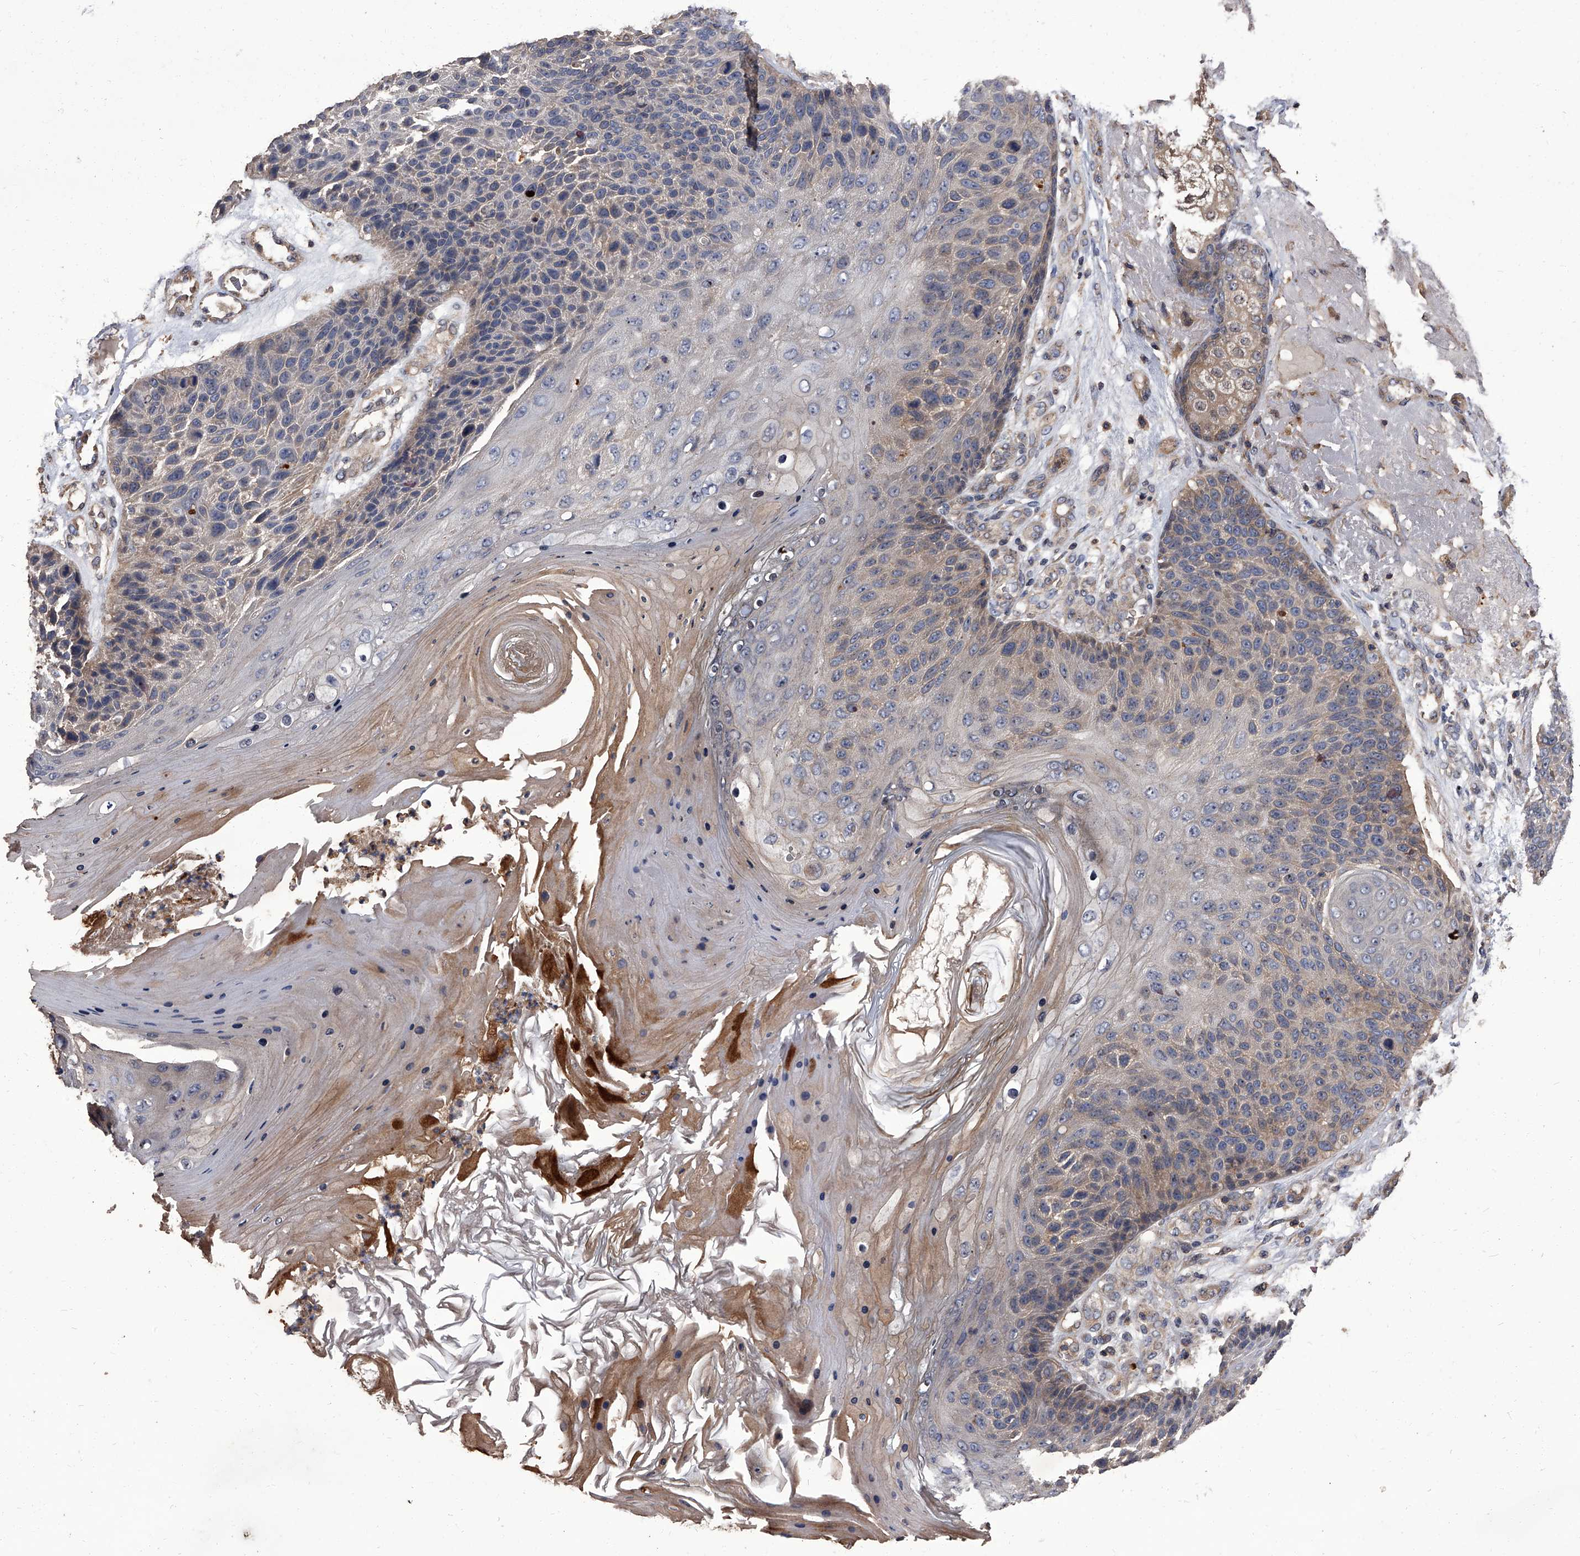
{"staining": {"intensity": "weak", "quantity": "<25%", "location": "cytoplasmic/membranous"}, "tissue": "skin cancer", "cell_type": "Tumor cells", "image_type": "cancer", "snomed": [{"axis": "morphology", "description": "Squamous cell carcinoma, NOS"}, {"axis": "topography", "description": "Skin"}], "caption": "A high-resolution histopathology image shows immunohistochemistry (IHC) staining of squamous cell carcinoma (skin), which demonstrates no significant expression in tumor cells.", "gene": "STK36", "patient": {"sex": "female", "age": 88}}